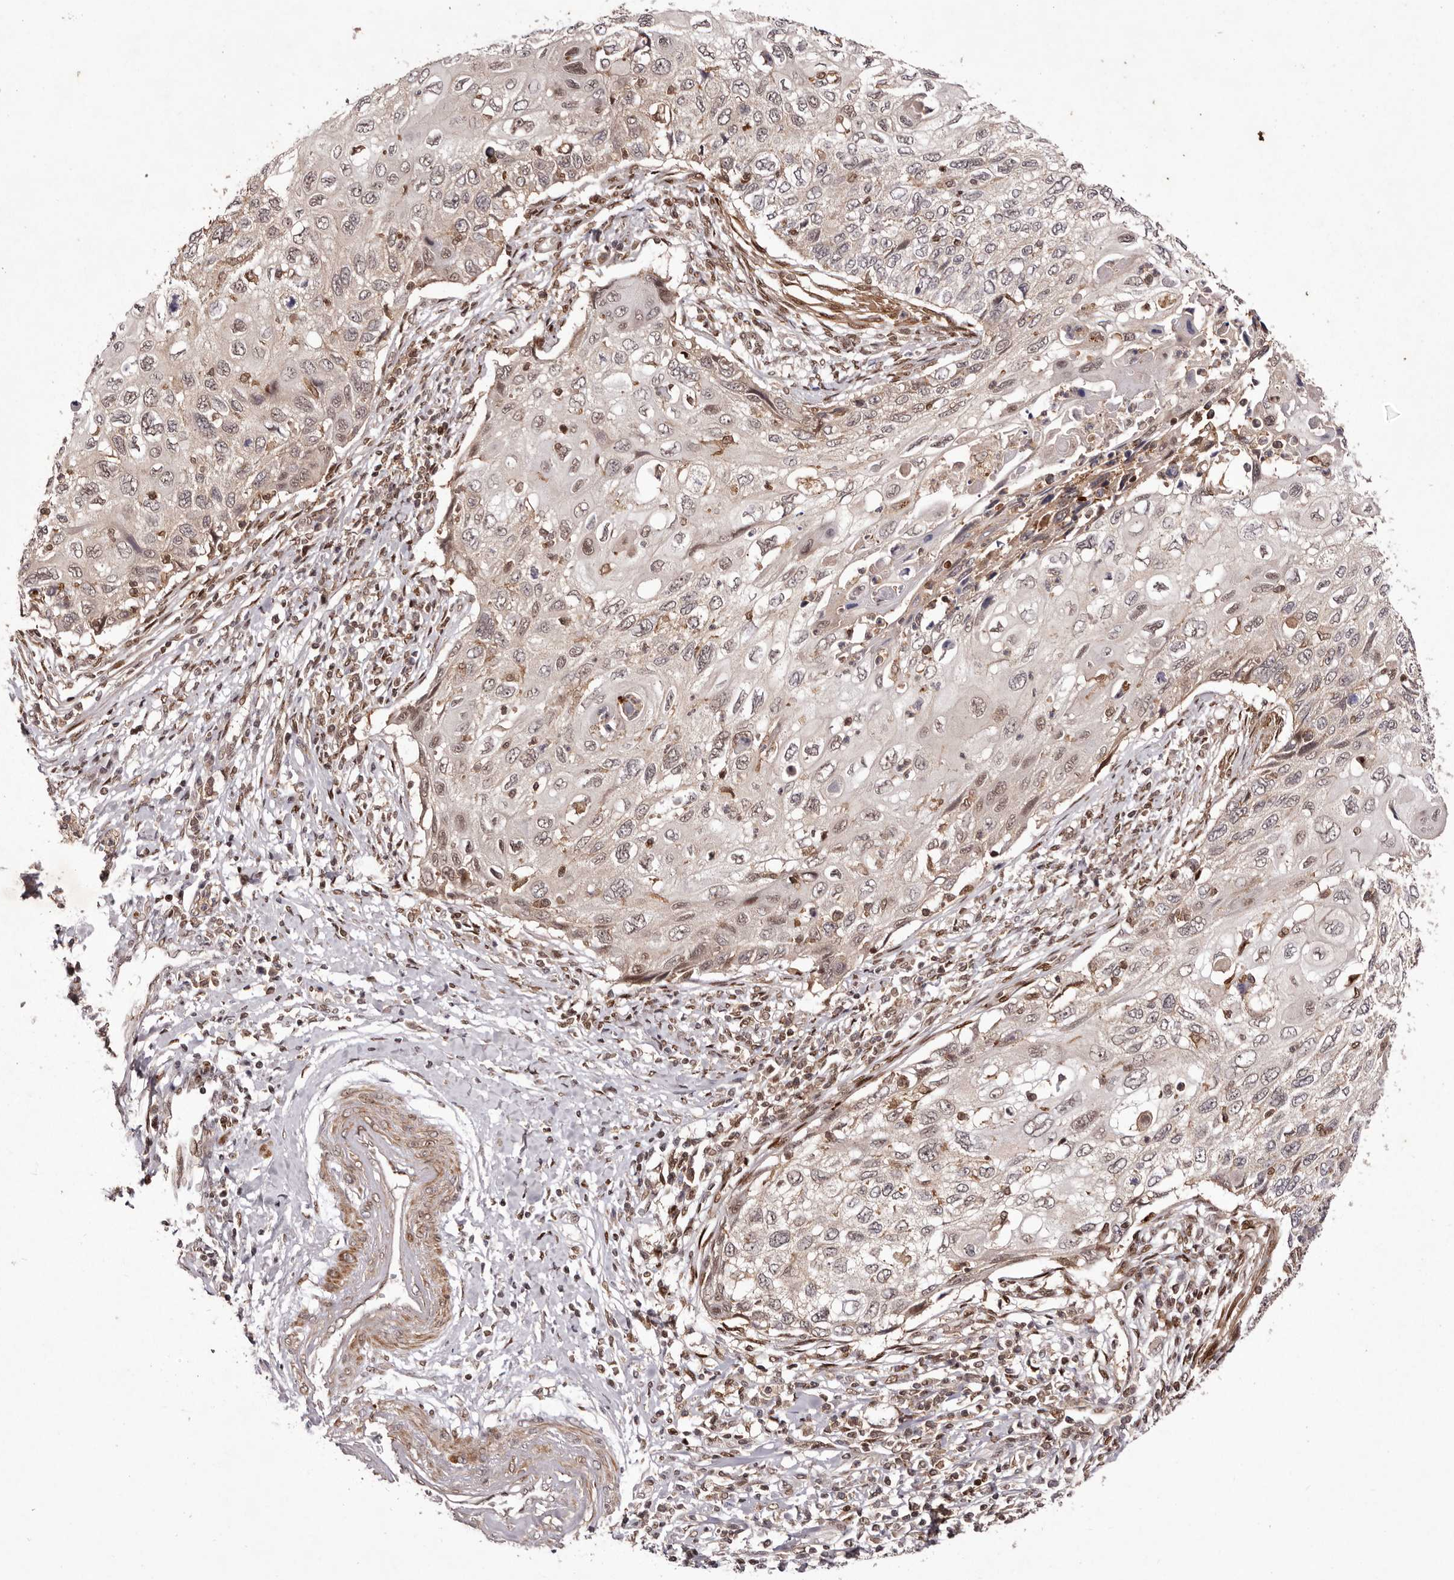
{"staining": {"intensity": "weak", "quantity": "25%-75%", "location": "cytoplasmic/membranous,nuclear"}, "tissue": "cervical cancer", "cell_type": "Tumor cells", "image_type": "cancer", "snomed": [{"axis": "morphology", "description": "Squamous cell carcinoma, NOS"}, {"axis": "topography", "description": "Cervix"}], "caption": "DAB immunohistochemical staining of human cervical squamous cell carcinoma demonstrates weak cytoplasmic/membranous and nuclear protein staining in about 25%-75% of tumor cells.", "gene": "FBXO5", "patient": {"sex": "female", "age": 70}}